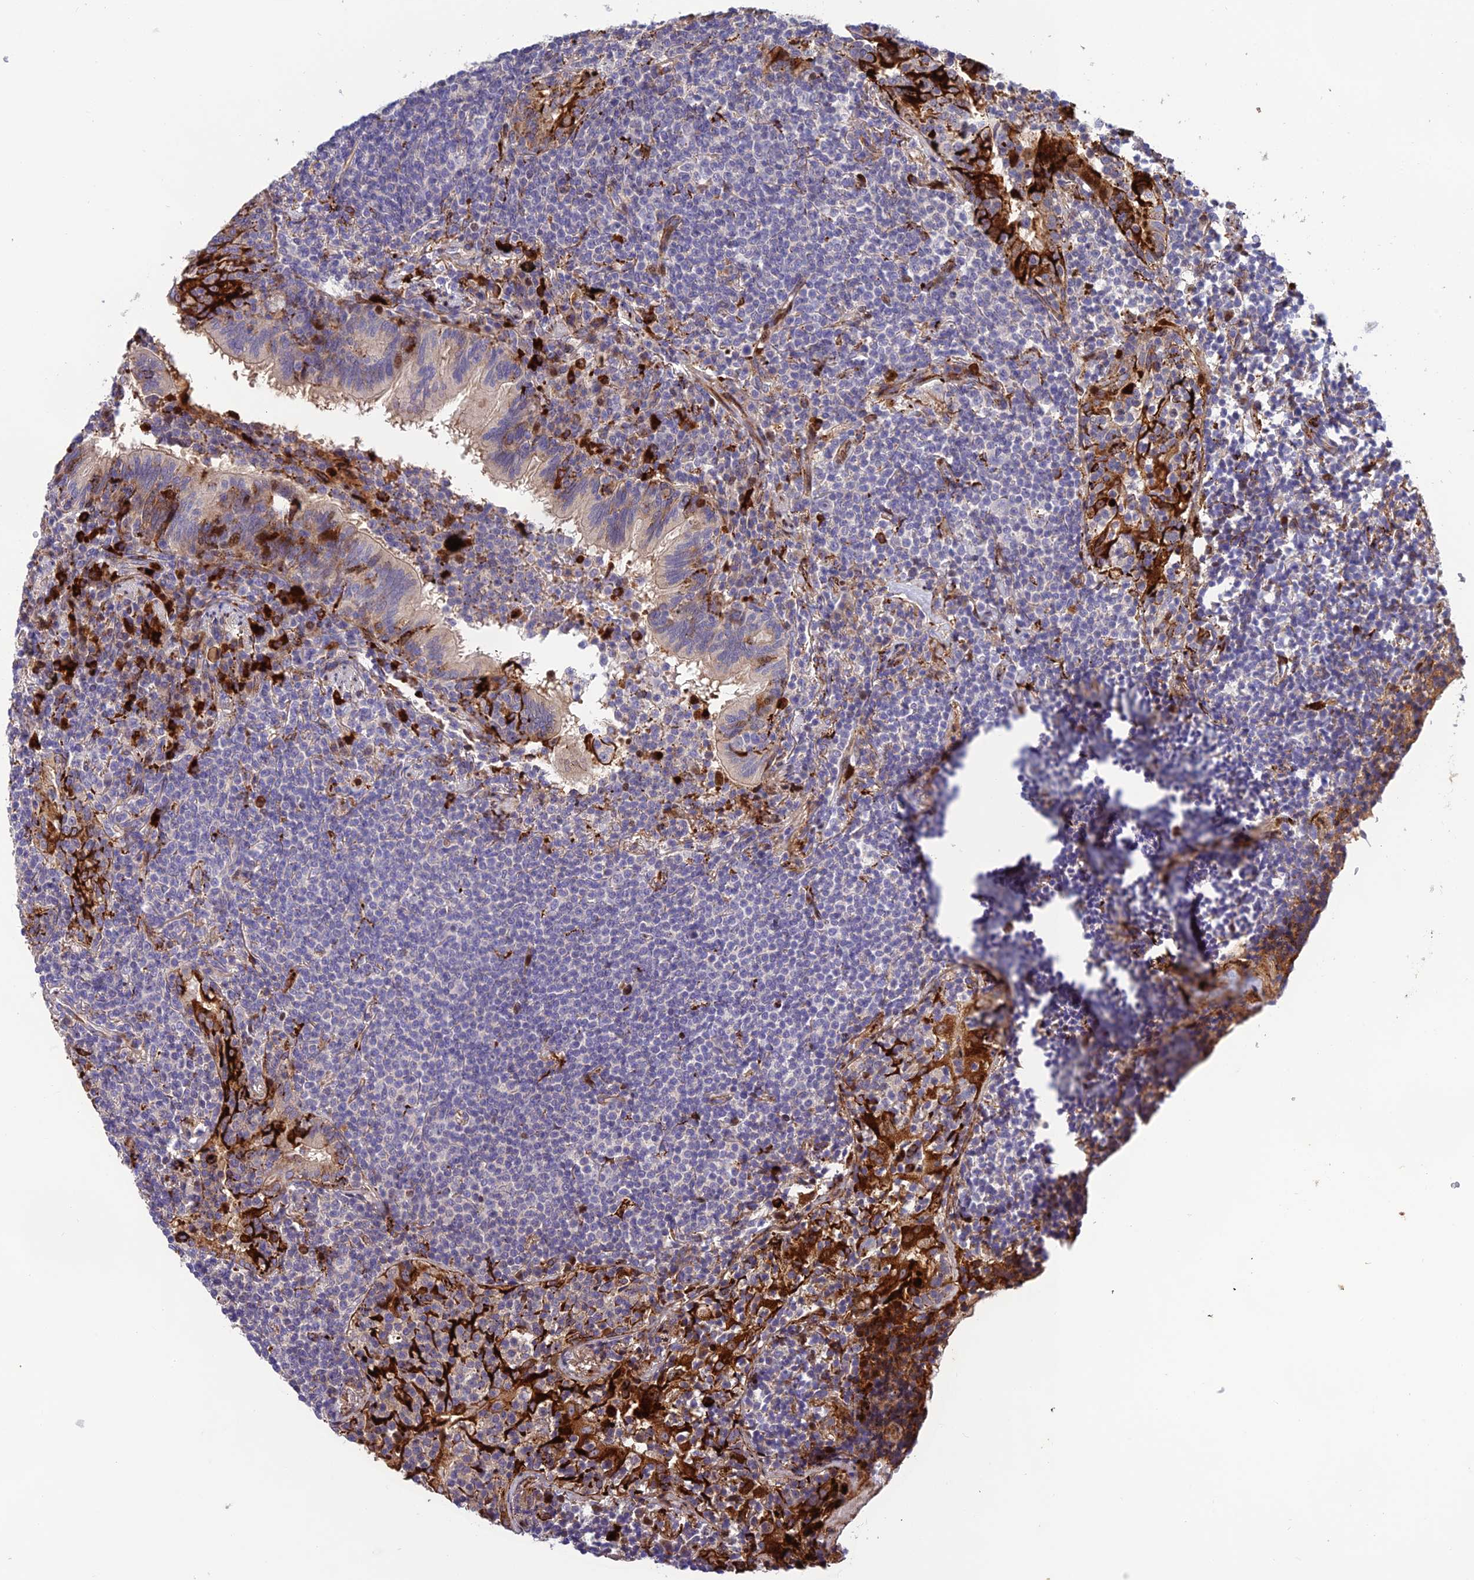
{"staining": {"intensity": "negative", "quantity": "none", "location": "none"}, "tissue": "lymphoma", "cell_type": "Tumor cells", "image_type": "cancer", "snomed": [{"axis": "morphology", "description": "Malignant lymphoma, non-Hodgkin's type, Low grade"}, {"axis": "topography", "description": "Lung"}], "caption": "Low-grade malignant lymphoma, non-Hodgkin's type stained for a protein using immunohistochemistry demonstrates no staining tumor cells.", "gene": "CPSF4L", "patient": {"sex": "female", "age": 71}}